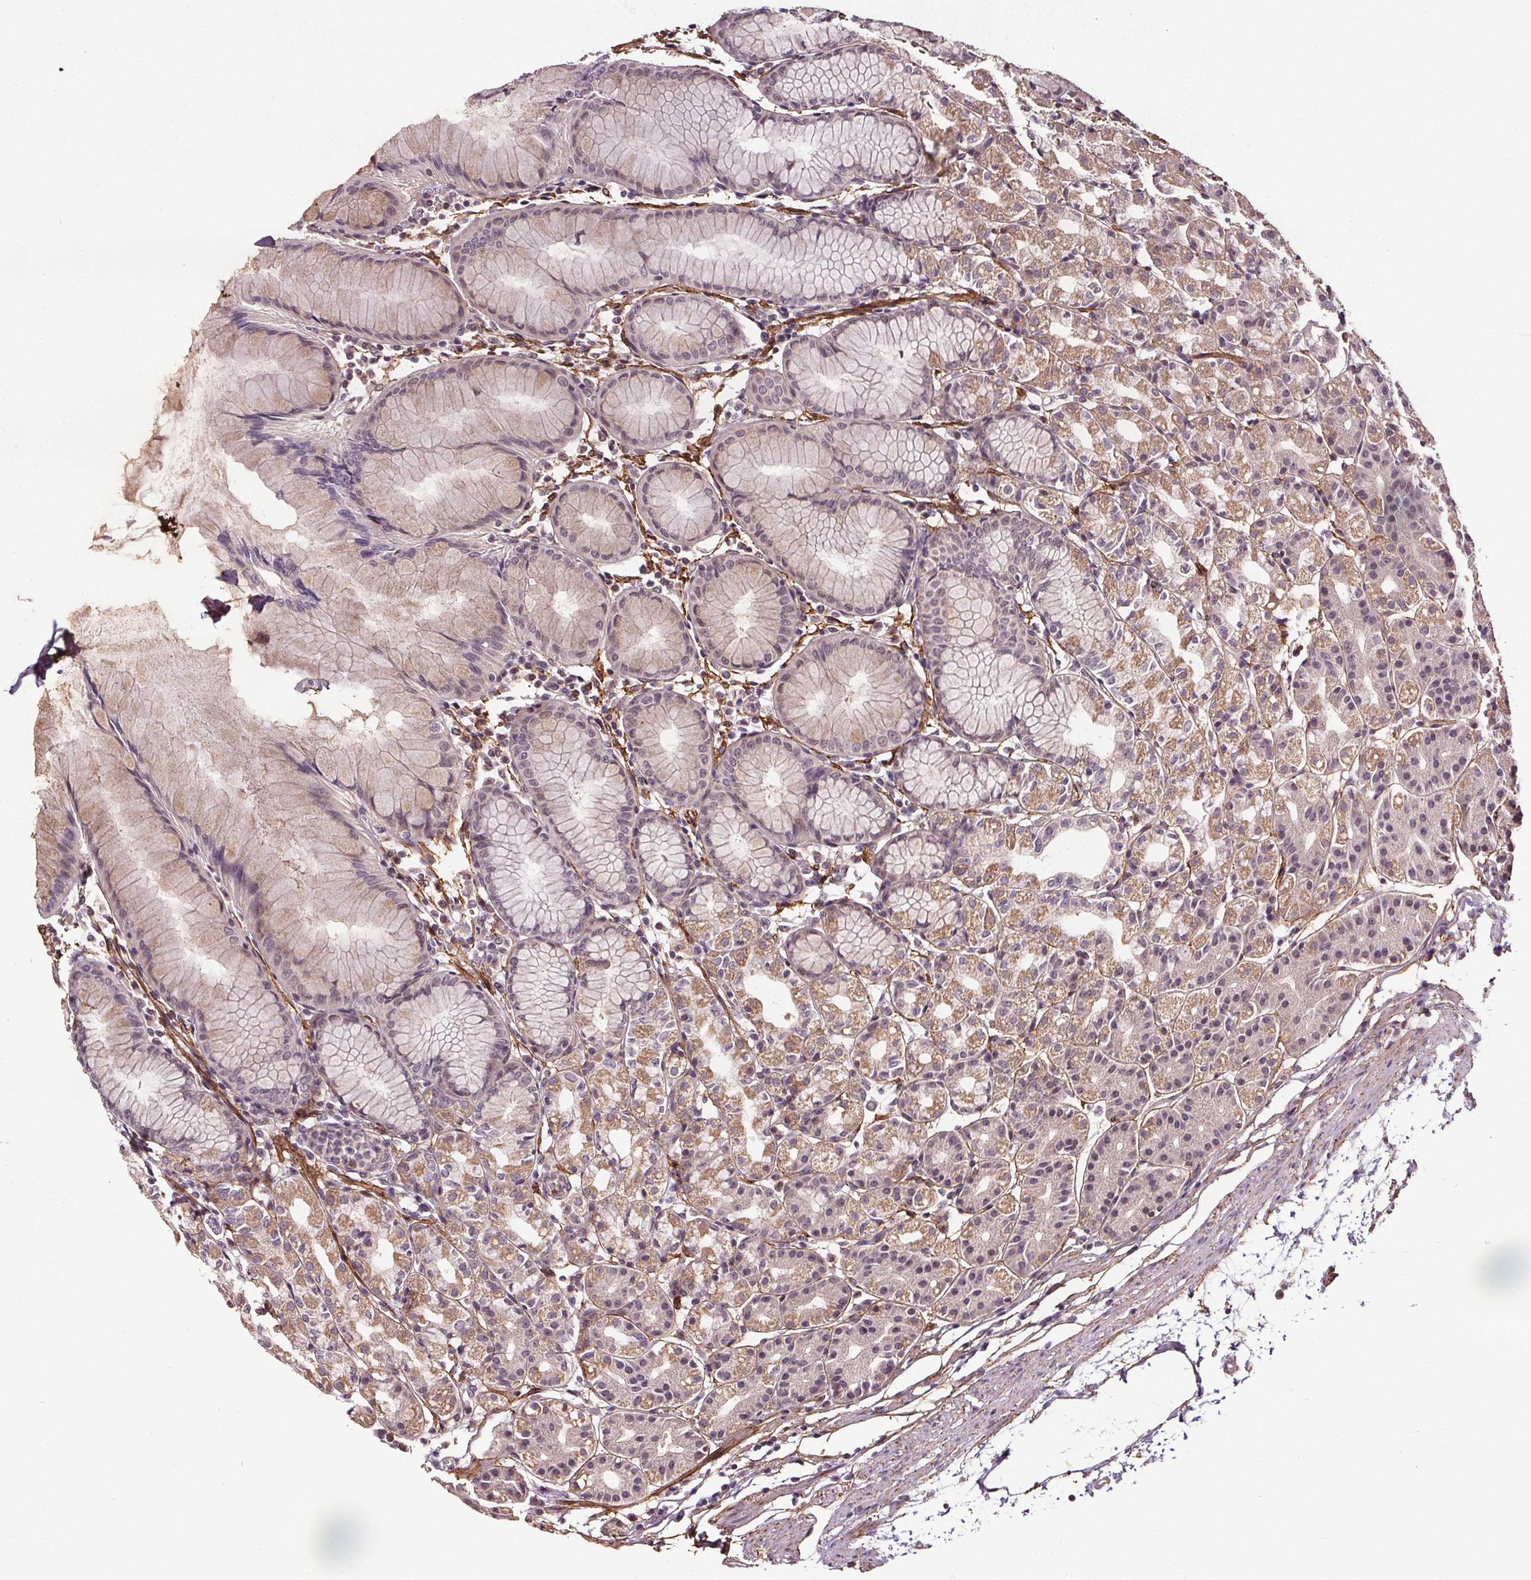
{"staining": {"intensity": "weak", "quantity": "25%-75%", "location": "cytoplasmic/membranous,nuclear"}, "tissue": "stomach", "cell_type": "Glandular cells", "image_type": "normal", "snomed": [{"axis": "morphology", "description": "Normal tissue, NOS"}, {"axis": "topography", "description": "Stomach"}], "caption": "Stomach was stained to show a protein in brown. There is low levels of weak cytoplasmic/membranous,nuclear expression in about 25%-75% of glandular cells. (DAB IHC, brown staining for protein, blue staining for nuclei).", "gene": "KIAA0232", "patient": {"sex": "female", "age": 57}}